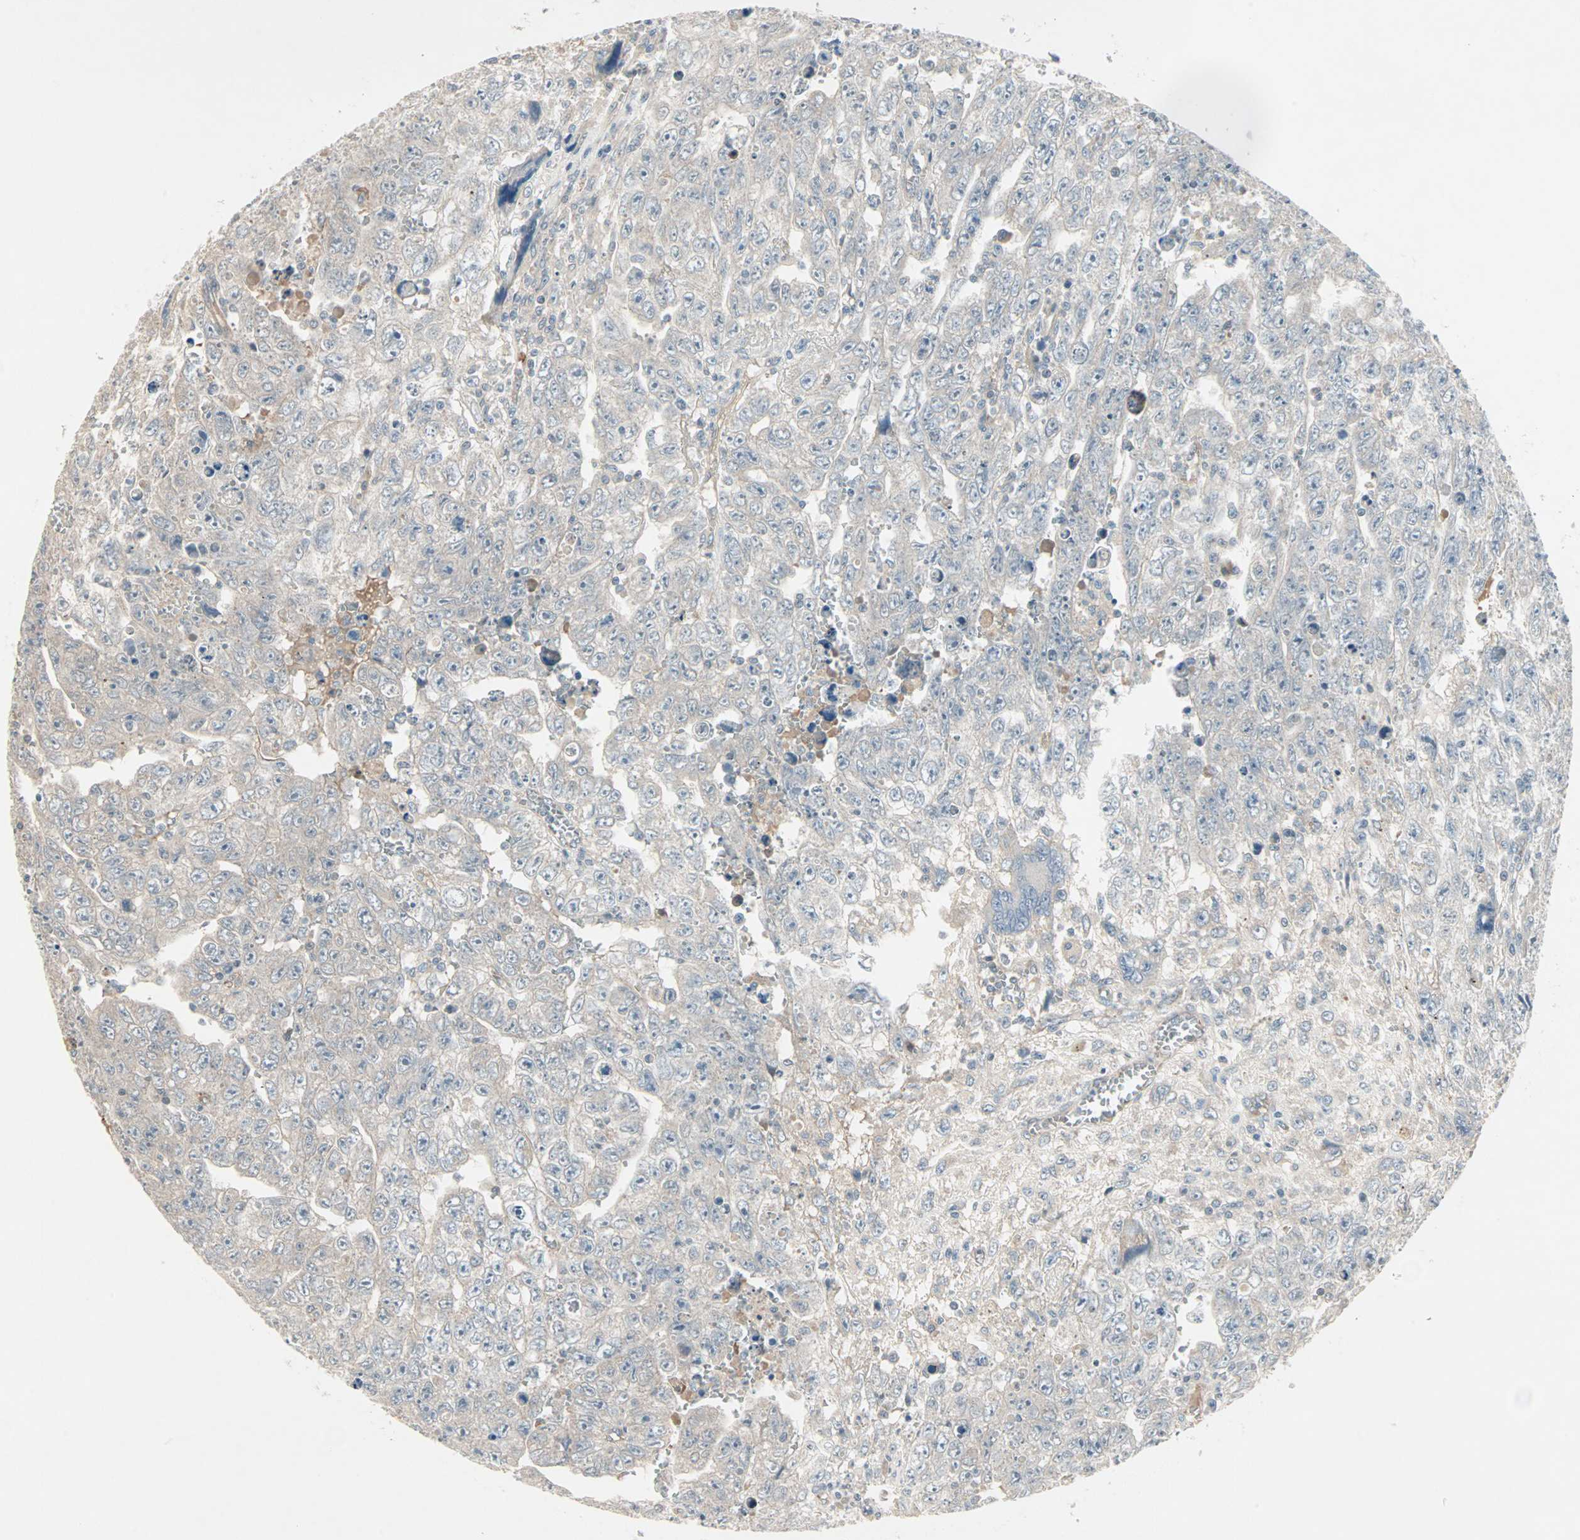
{"staining": {"intensity": "negative", "quantity": "none", "location": "none"}, "tissue": "testis cancer", "cell_type": "Tumor cells", "image_type": "cancer", "snomed": [{"axis": "morphology", "description": "Carcinoma, Embryonal, NOS"}, {"axis": "topography", "description": "Testis"}], "caption": "This is an immunohistochemistry (IHC) micrograph of embryonal carcinoma (testis). There is no positivity in tumor cells.", "gene": "JMJD7-PLA2G4B", "patient": {"sex": "male", "age": 28}}